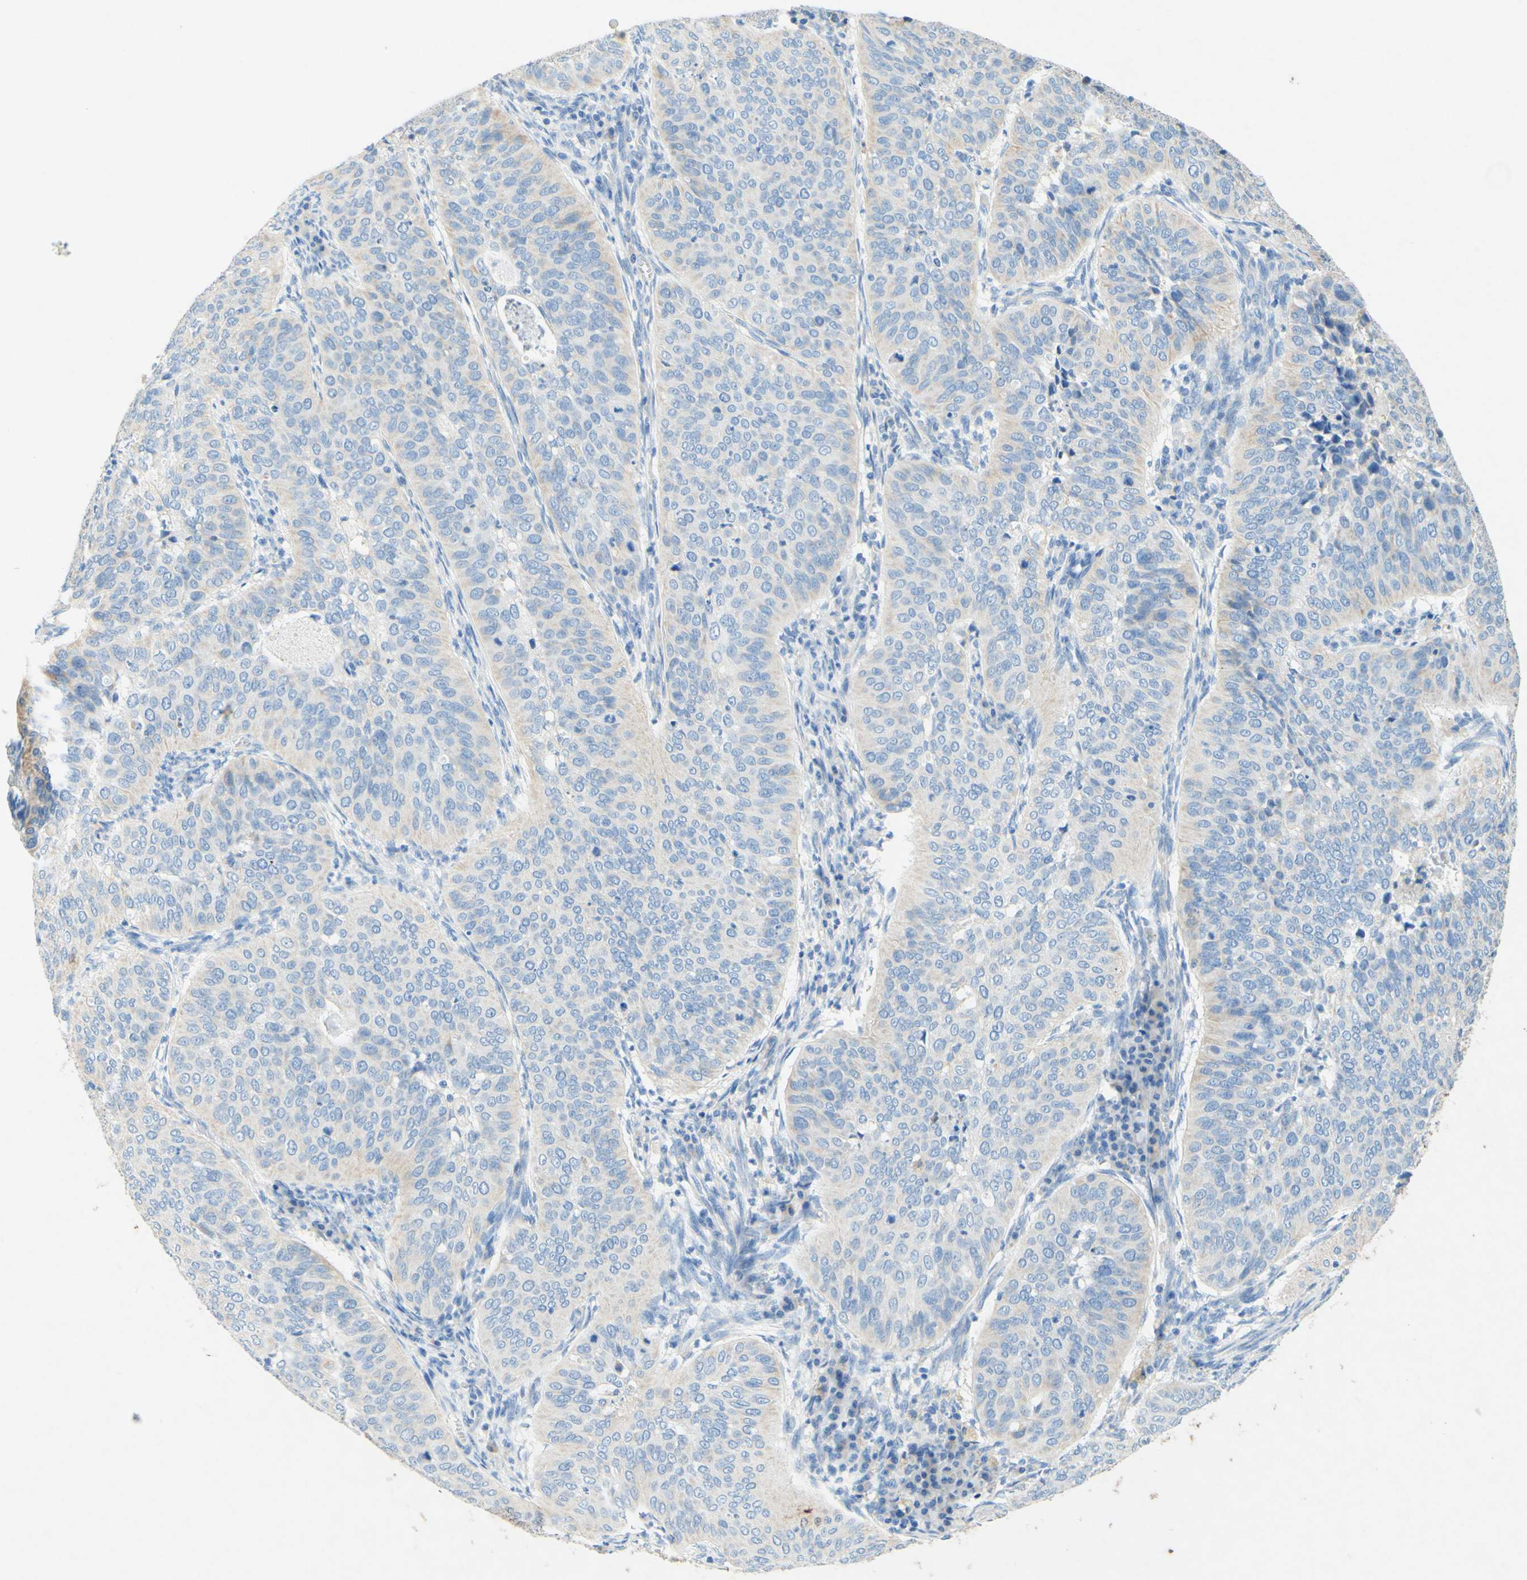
{"staining": {"intensity": "weak", "quantity": "25%-75%", "location": "cytoplasmic/membranous"}, "tissue": "cervical cancer", "cell_type": "Tumor cells", "image_type": "cancer", "snomed": [{"axis": "morphology", "description": "Normal tissue, NOS"}, {"axis": "morphology", "description": "Squamous cell carcinoma, NOS"}, {"axis": "topography", "description": "Cervix"}], "caption": "Weak cytoplasmic/membranous staining is identified in approximately 25%-75% of tumor cells in cervical cancer. (Stains: DAB (3,3'-diaminobenzidine) in brown, nuclei in blue, Microscopy: brightfield microscopy at high magnification).", "gene": "SLC46A1", "patient": {"sex": "female", "age": 39}}